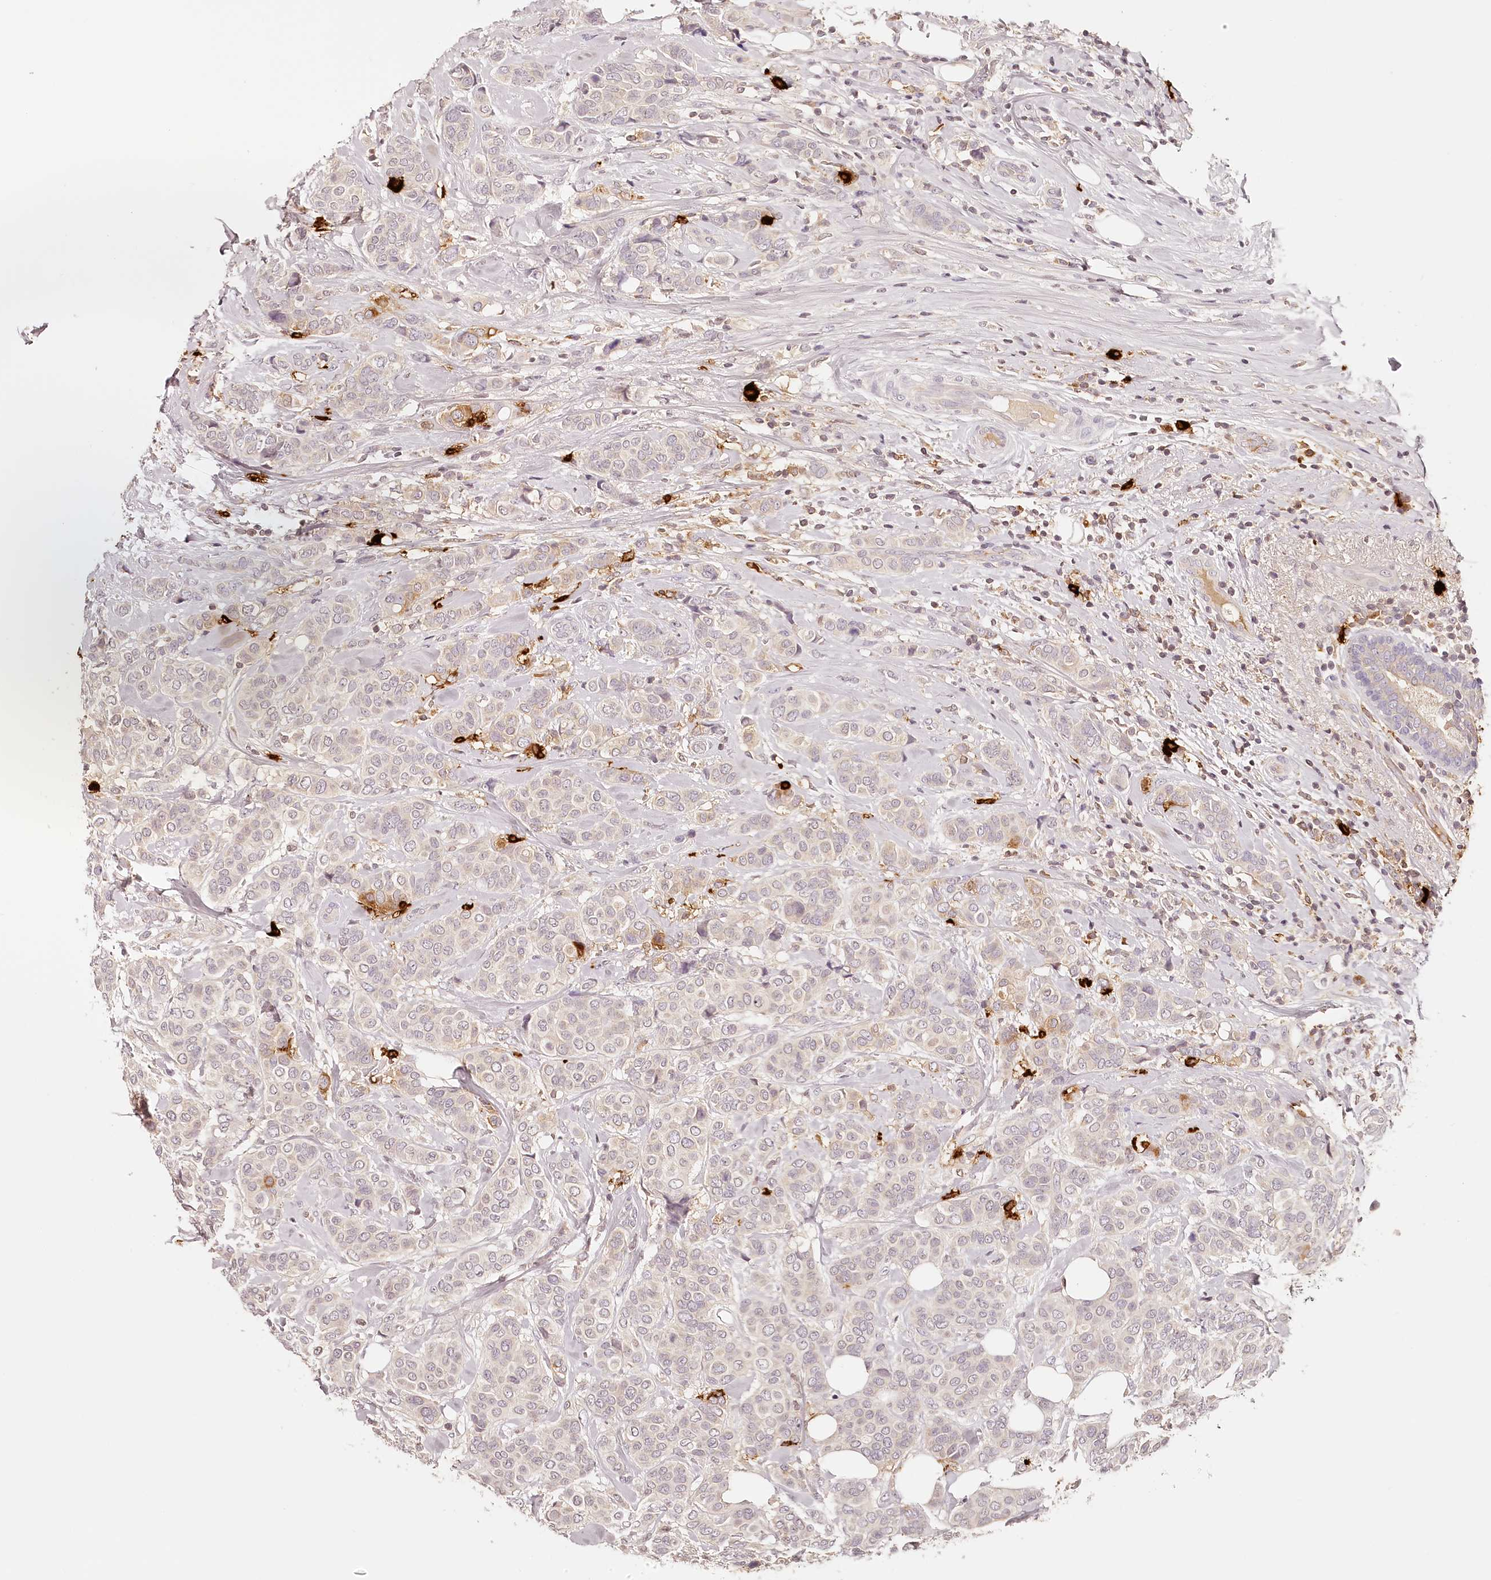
{"staining": {"intensity": "weak", "quantity": "<25%", "location": "cytoplasmic/membranous"}, "tissue": "breast cancer", "cell_type": "Tumor cells", "image_type": "cancer", "snomed": [{"axis": "morphology", "description": "Lobular carcinoma"}, {"axis": "topography", "description": "Breast"}], "caption": "Immunohistochemistry (IHC) of breast lobular carcinoma reveals no positivity in tumor cells.", "gene": "SYNGR1", "patient": {"sex": "female", "age": 51}}